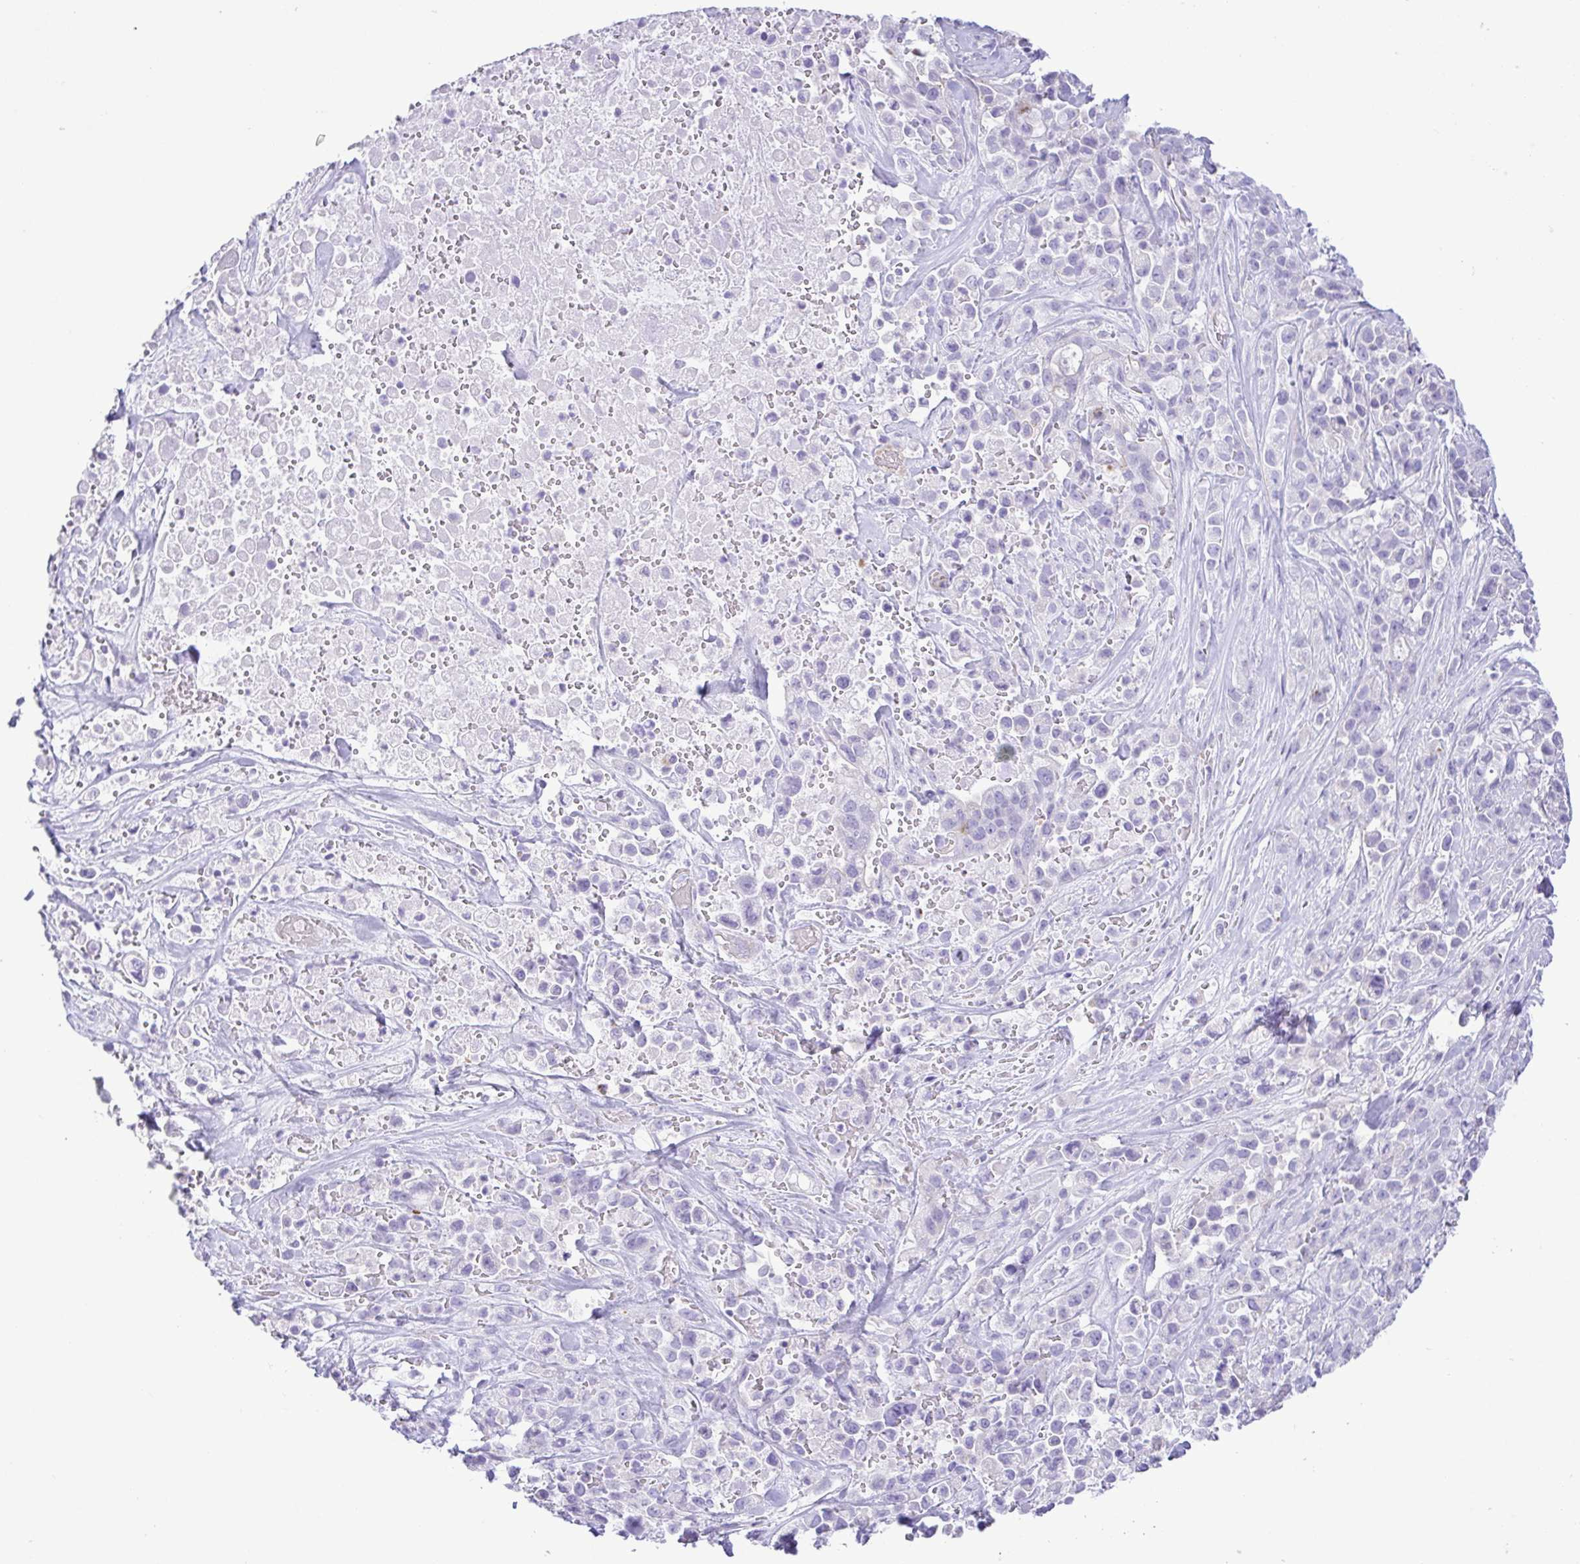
{"staining": {"intensity": "negative", "quantity": "none", "location": "none"}, "tissue": "pancreatic cancer", "cell_type": "Tumor cells", "image_type": "cancer", "snomed": [{"axis": "morphology", "description": "Adenocarcinoma, NOS"}, {"axis": "topography", "description": "Pancreas"}], "caption": "Protein analysis of pancreatic cancer displays no significant staining in tumor cells. The staining was performed using DAB (3,3'-diaminobenzidine) to visualize the protein expression in brown, while the nuclei were stained in blue with hematoxylin (Magnification: 20x).", "gene": "GPR182", "patient": {"sex": "male", "age": 44}}